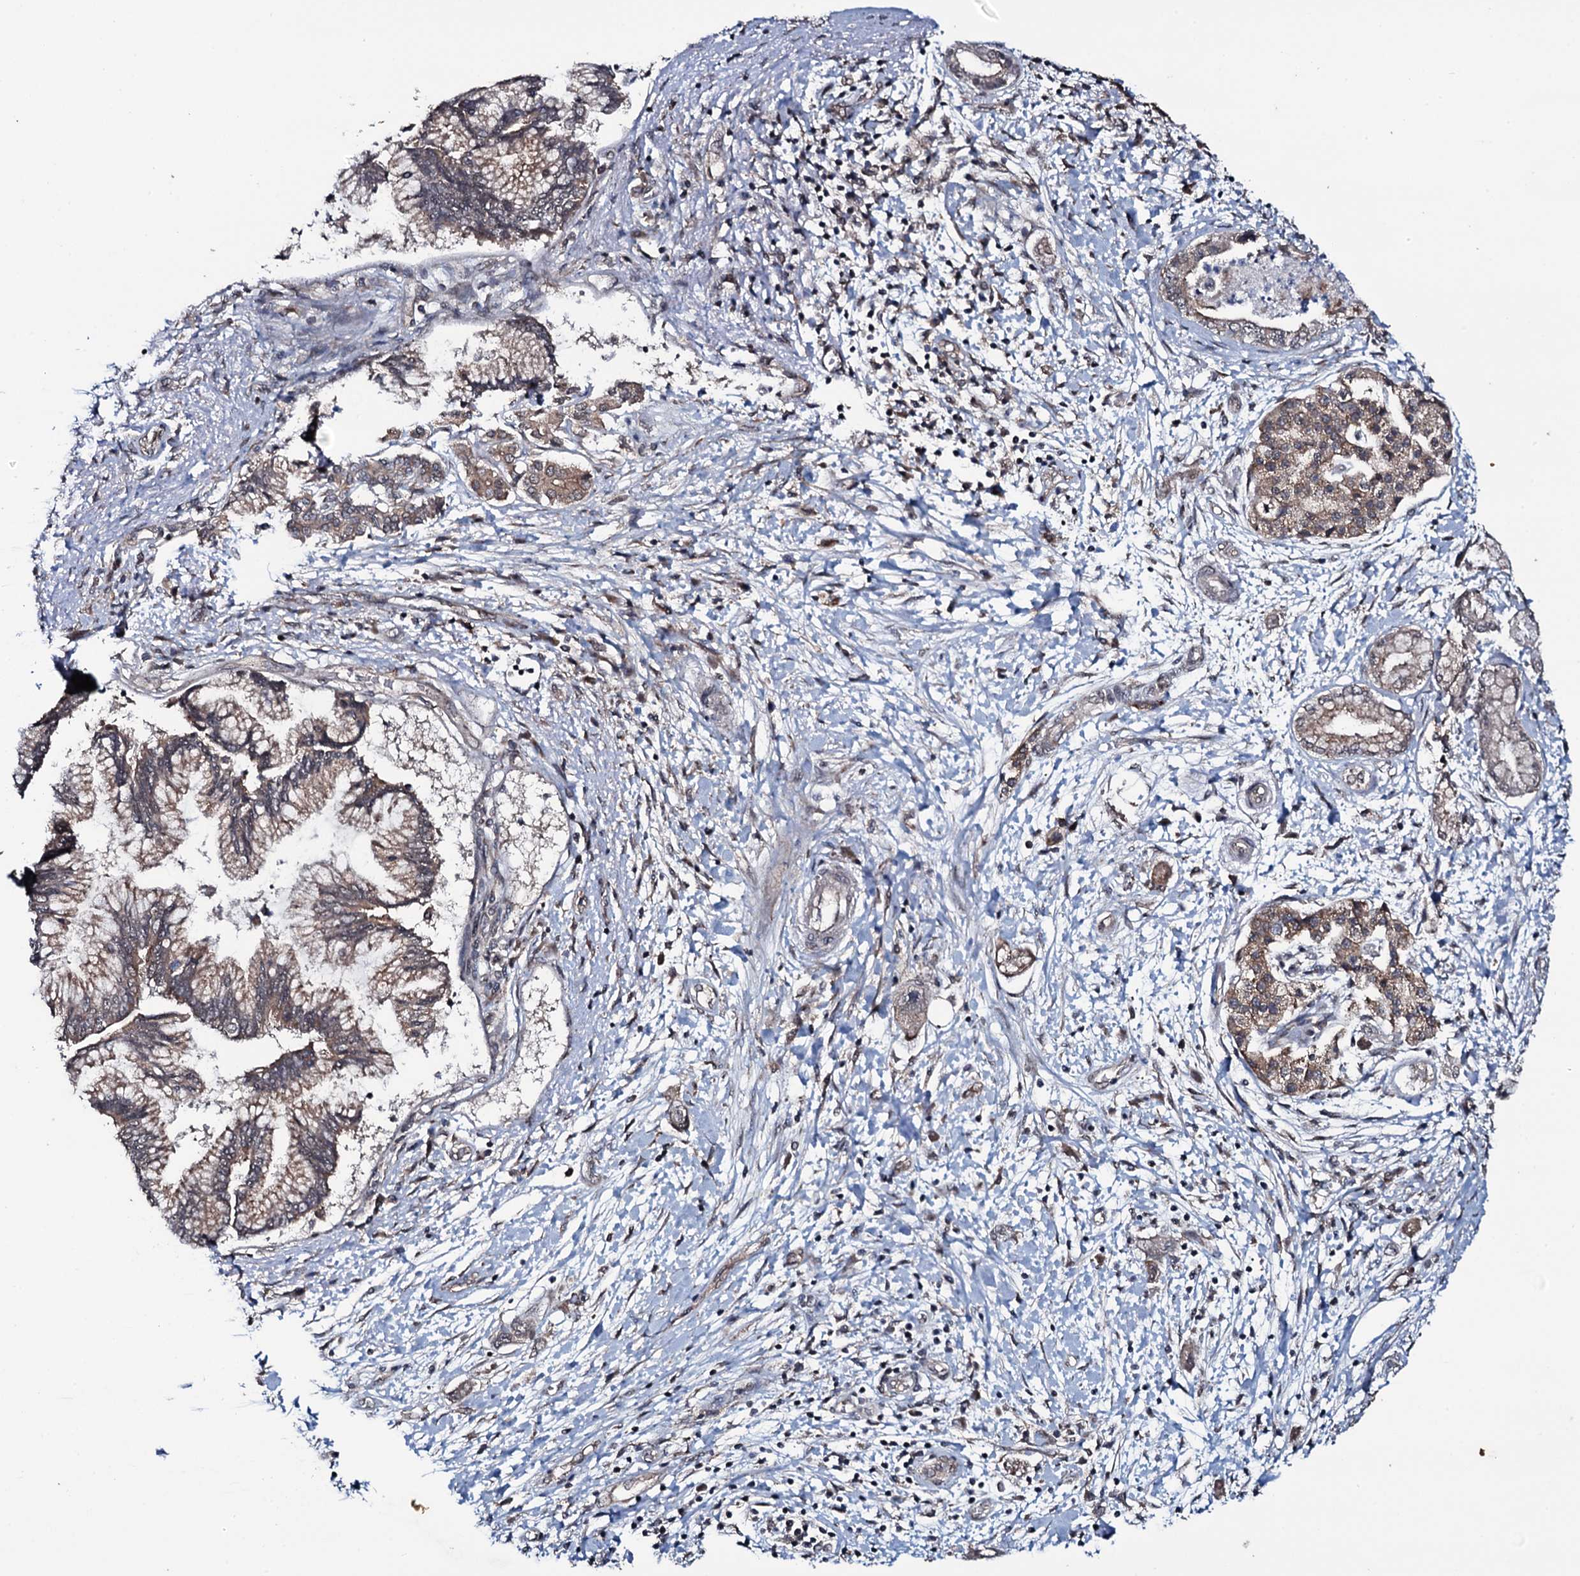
{"staining": {"intensity": "weak", "quantity": ">75%", "location": "cytoplasmic/membranous"}, "tissue": "pancreatic cancer", "cell_type": "Tumor cells", "image_type": "cancer", "snomed": [{"axis": "morphology", "description": "Adenocarcinoma, NOS"}, {"axis": "topography", "description": "Pancreas"}], "caption": "Immunohistochemical staining of human pancreatic cancer displays low levels of weak cytoplasmic/membranous protein positivity in approximately >75% of tumor cells.", "gene": "MRPS31", "patient": {"sex": "female", "age": 73}}